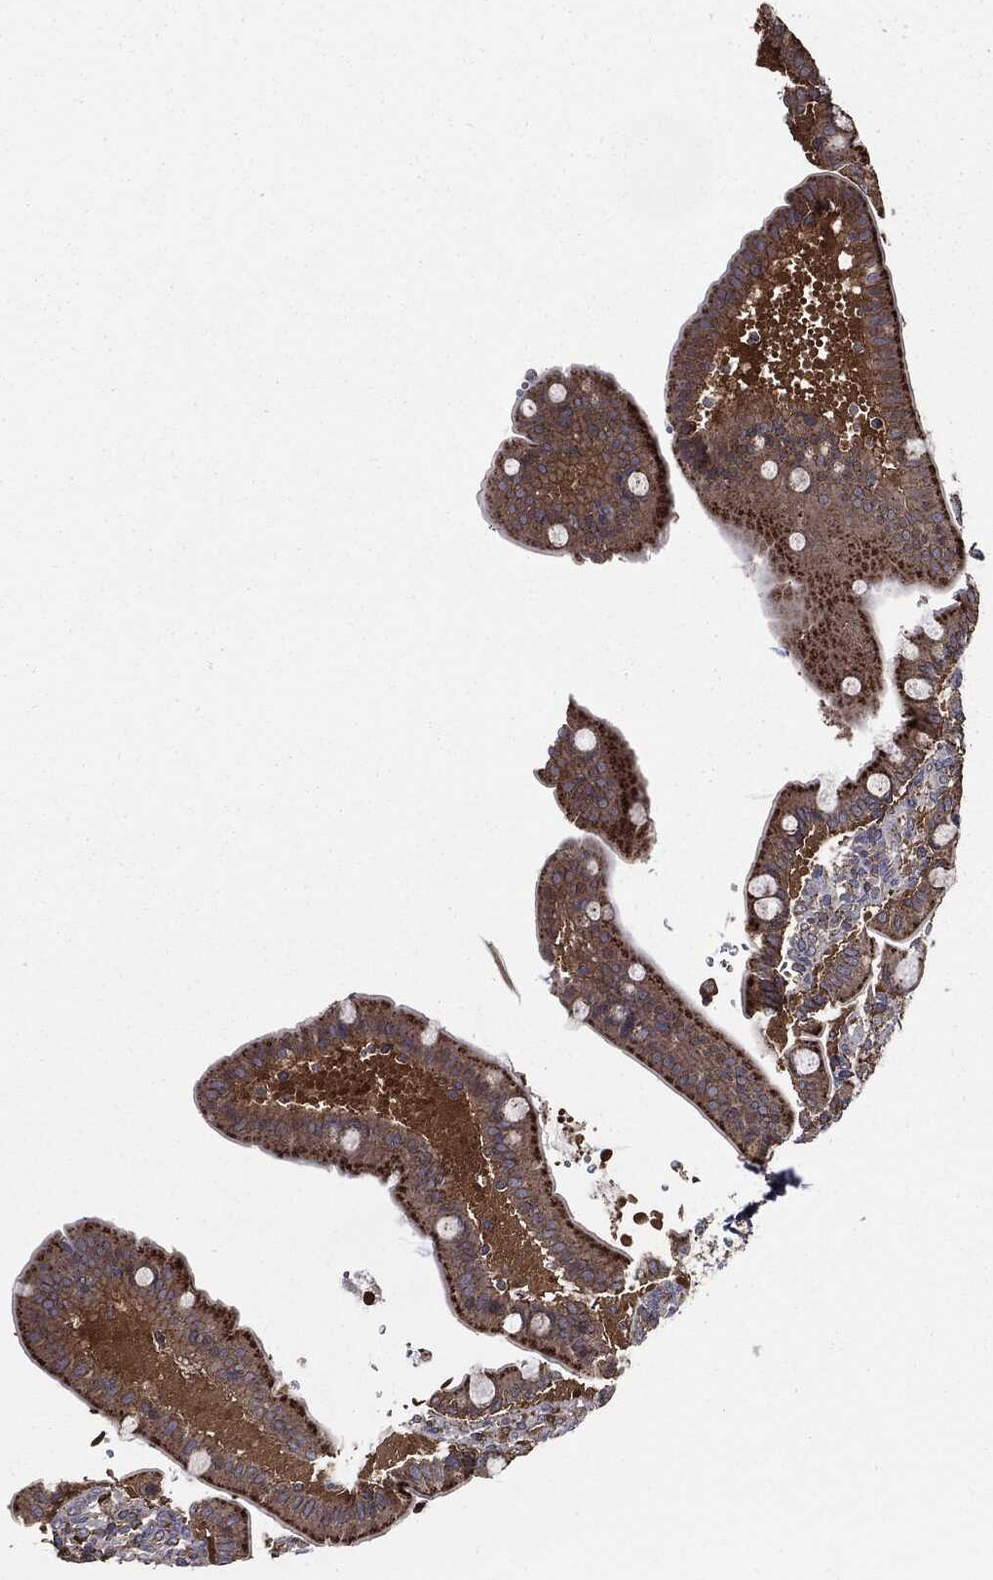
{"staining": {"intensity": "strong", "quantity": ">75%", "location": "cytoplasmic/membranous"}, "tissue": "small intestine", "cell_type": "Glandular cells", "image_type": "normal", "snomed": [{"axis": "morphology", "description": "Normal tissue, NOS"}, {"axis": "topography", "description": "Small intestine"}], "caption": "High-magnification brightfield microscopy of benign small intestine stained with DAB (brown) and counterstained with hematoxylin (blue). glandular cells exhibit strong cytoplasmic/membranous expression is seen in about>75% of cells. The staining was performed using DAB to visualize the protein expression in brown, while the nuclei were stained in blue with hematoxylin (Magnification: 20x).", "gene": "PDCD6IP", "patient": {"sex": "male", "age": 66}}